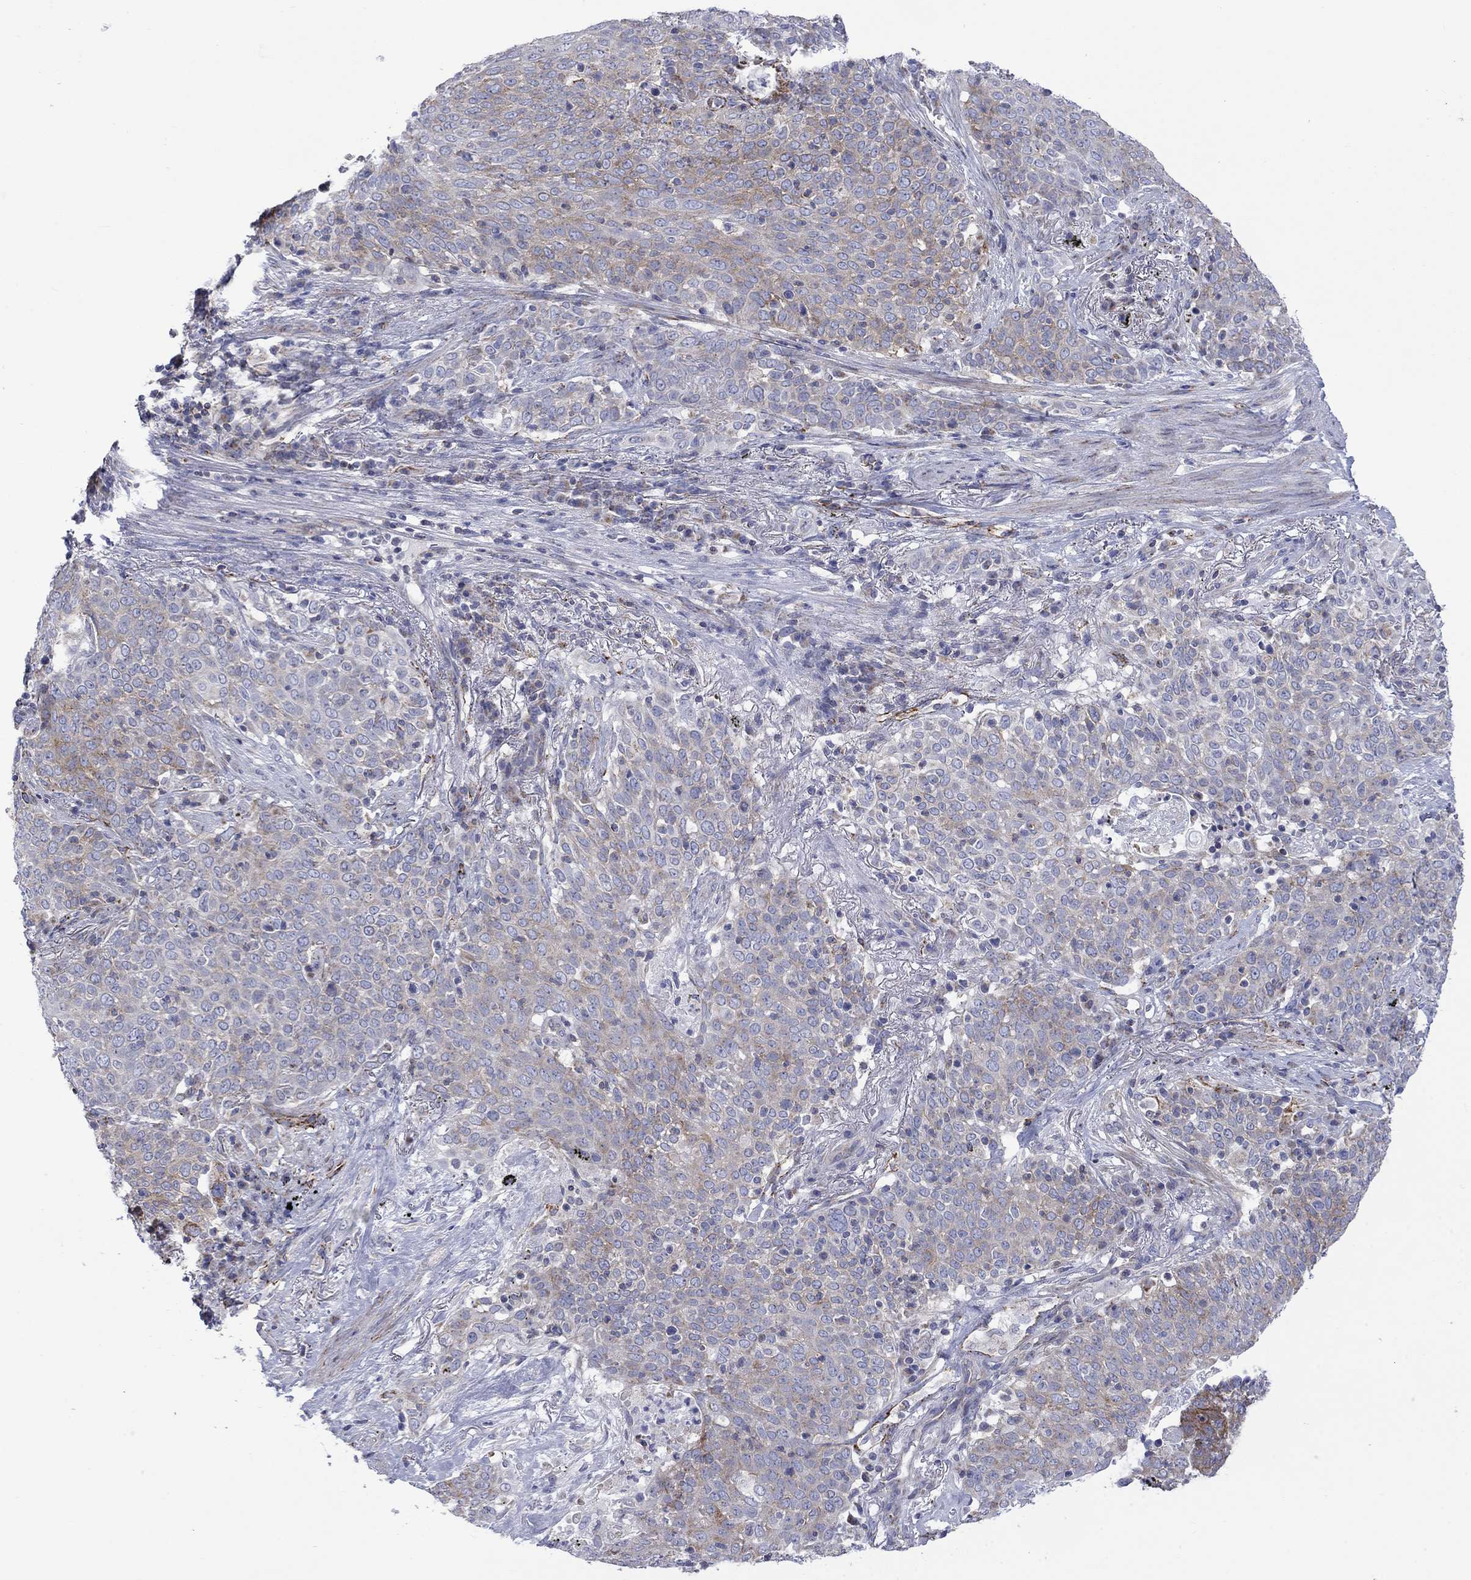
{"staining": {"intensity": "negative", "quantity": "none", "location": "none"}, "tissue": "lung cancer", "cell_type": "Tumor cells", "image_type": "cancer", "snomed": [{"axis": "morphology", "description": "Squamous cell carcinoma, NOS"}, {"axis": "topography", "description": "Lung"}], "caption": "IHC of lung cancer exhibits no expression in tumor cells.", "gene": "CISD1", "patient": {"sex": "male", "age": 82}}